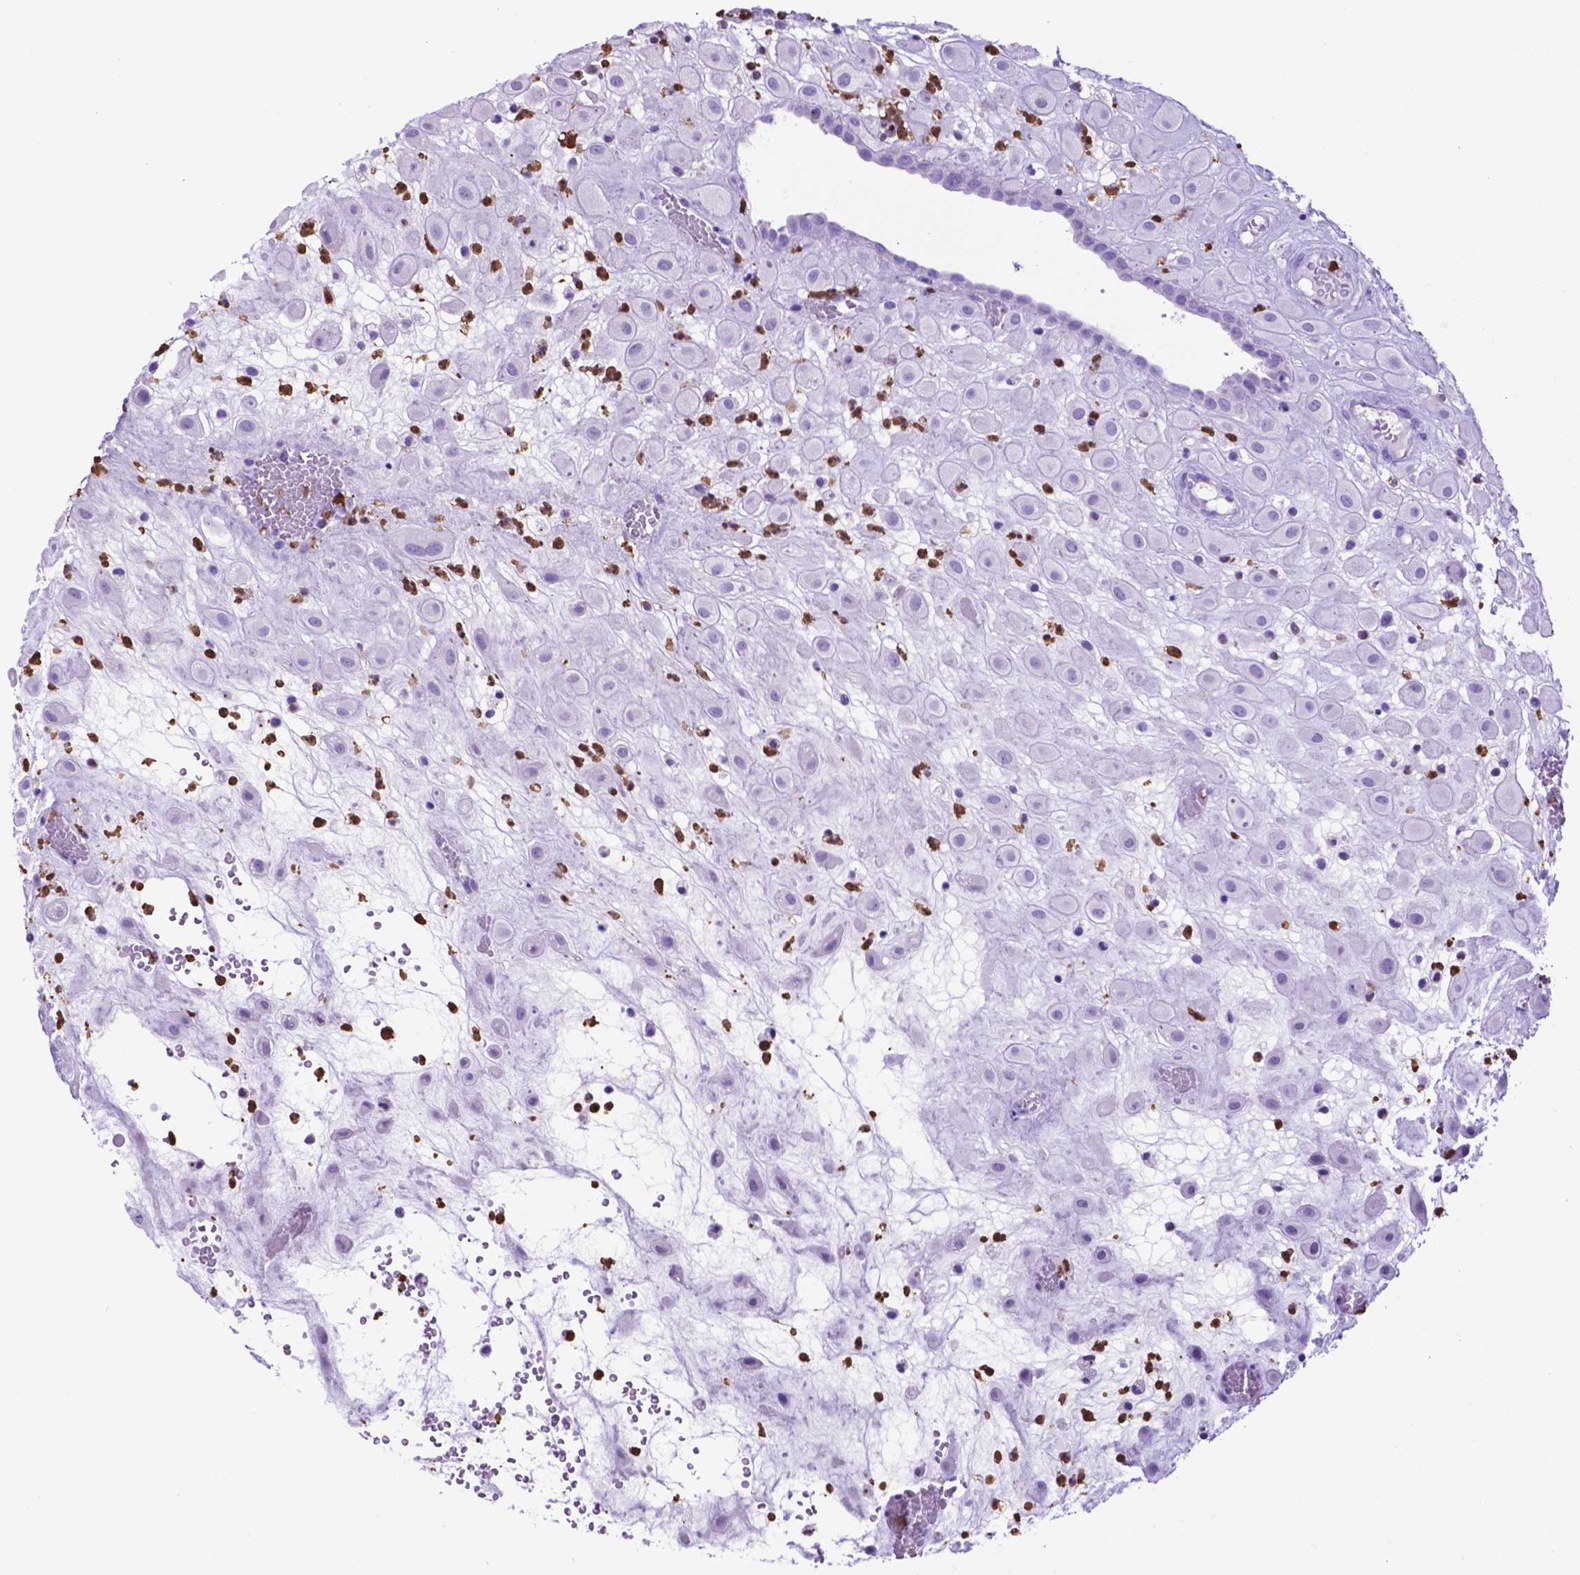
{"staining": {"intensity": "negative", "quantity": "none", "location": "none"}, "tissue": "placenta", "cell_type": "Decidual cells", "image_type": "normal", "snomed": [{"axis": "morphology", "description": "Normal tissue, NOS"}, {"axis": "topography", "description": "Placenta"}], "caption": "A high-resolution image shows immunohistochemistry (IHC) staining of benign placenta, which demonstrates no significant expression in decidual cells. The staining is performed using DAB (3,3'-diaminobenzidine) brown chromogen with nuclei counter-stained in using hematoxylin.", "gene": "LZTR1", "patient": {"sex": "female", "age": 24}}